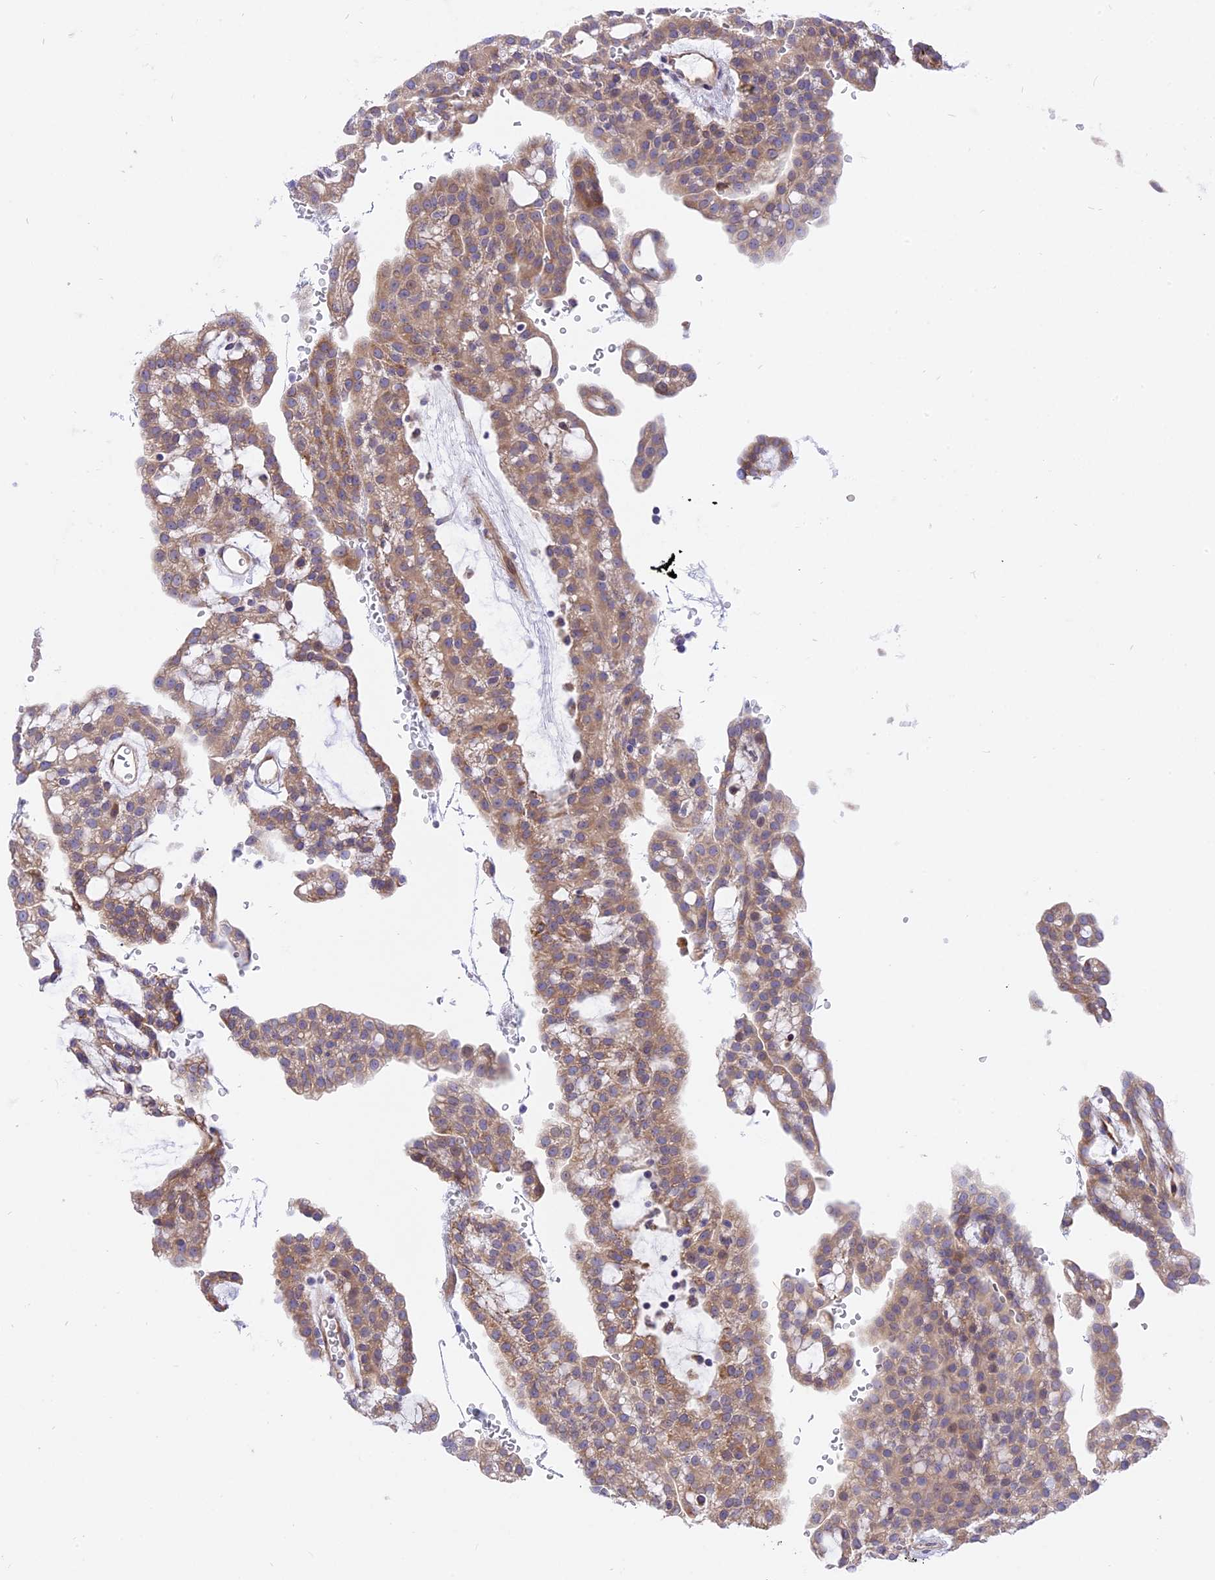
{"staining": {"intensity": "moderate", "quantity": "25%-75%", "location": "cytoplasmic/membranous"}, "tissue": "renal cancer", "cell_type": "Tumor cells", "image_type": "cancer", "snomed": [{"axis": "morphology", "description": "Adenocarcinoma, NOS"}, {"axis": "topography", "description": "Kidney"}], "caption": "Adenocarcinoma (renal) tissue exhibits moderate cytoplasmic/membranous positivity in about 25%-75% of tumor cells, visualized by immunohistochemistry.", "gene": "ARMCX6", "patient": {"sex": "male", "age": 63}}